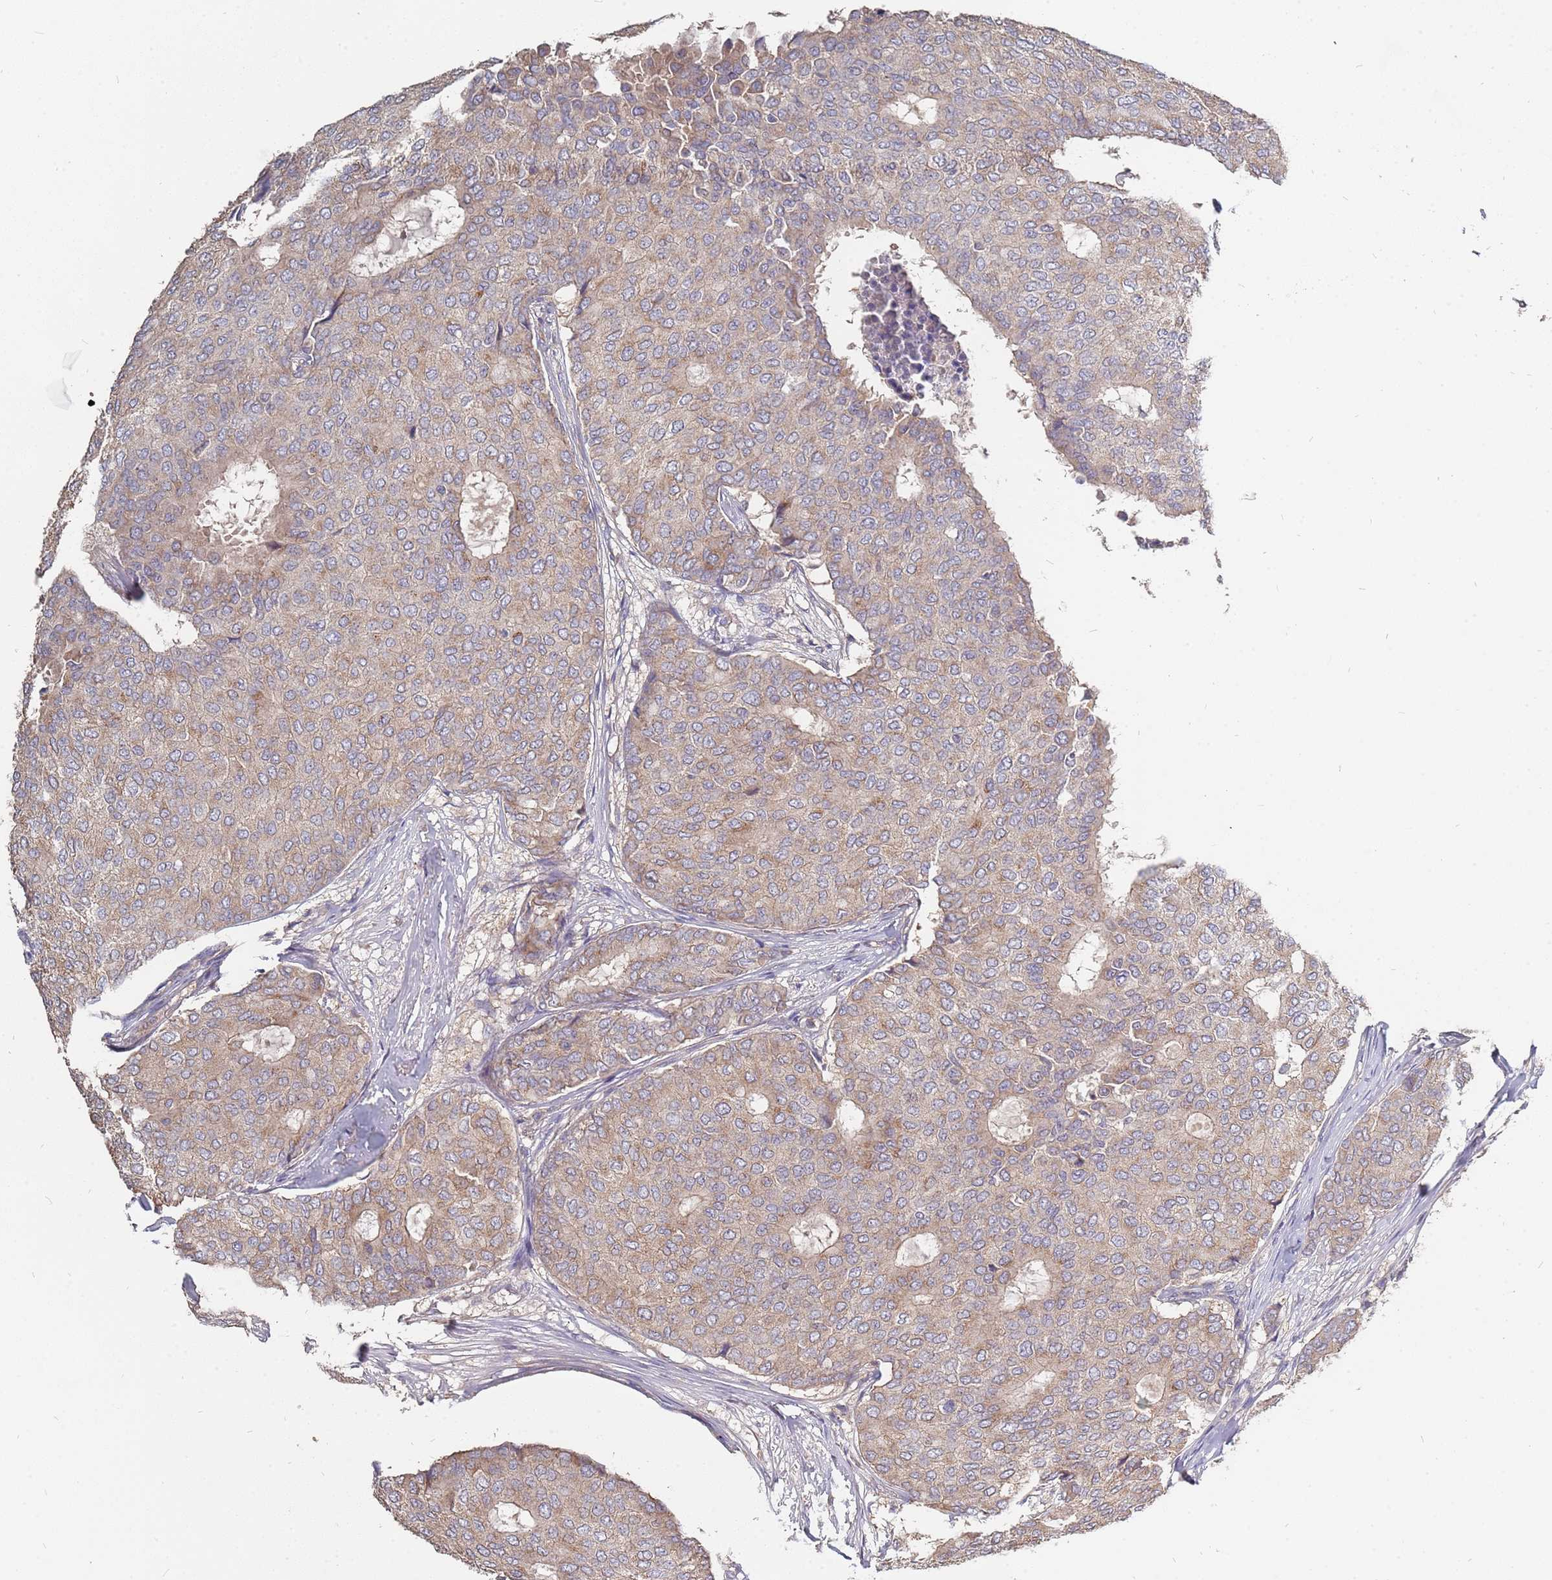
{"staining": {"intensity": "weak", "quantity": ">75%", "location": "cytoplasmic/membranous"}, "tissue": "breast cancer", "cell_type": "Tumor cells", "image_type": "cancer", "snomed": [{"axis": "morphology", "description": "Duct carcinoma"}, {"axis": "topography", "description": "Breast"}], "caption": "A high-resolution image shows immunohistochemistry staining of breast cancer (invasive ductal carcinoma), which reveals weak cytoplasmic/membranous expression in approximately >75% of tumor cells. The protein is stained brown, and the nuclei are stained in blue (DAB IHC with brightfield microscopy, high magnification).", "gene": "TCEANC2", "patient": {"sex": "female", "age": 75}}